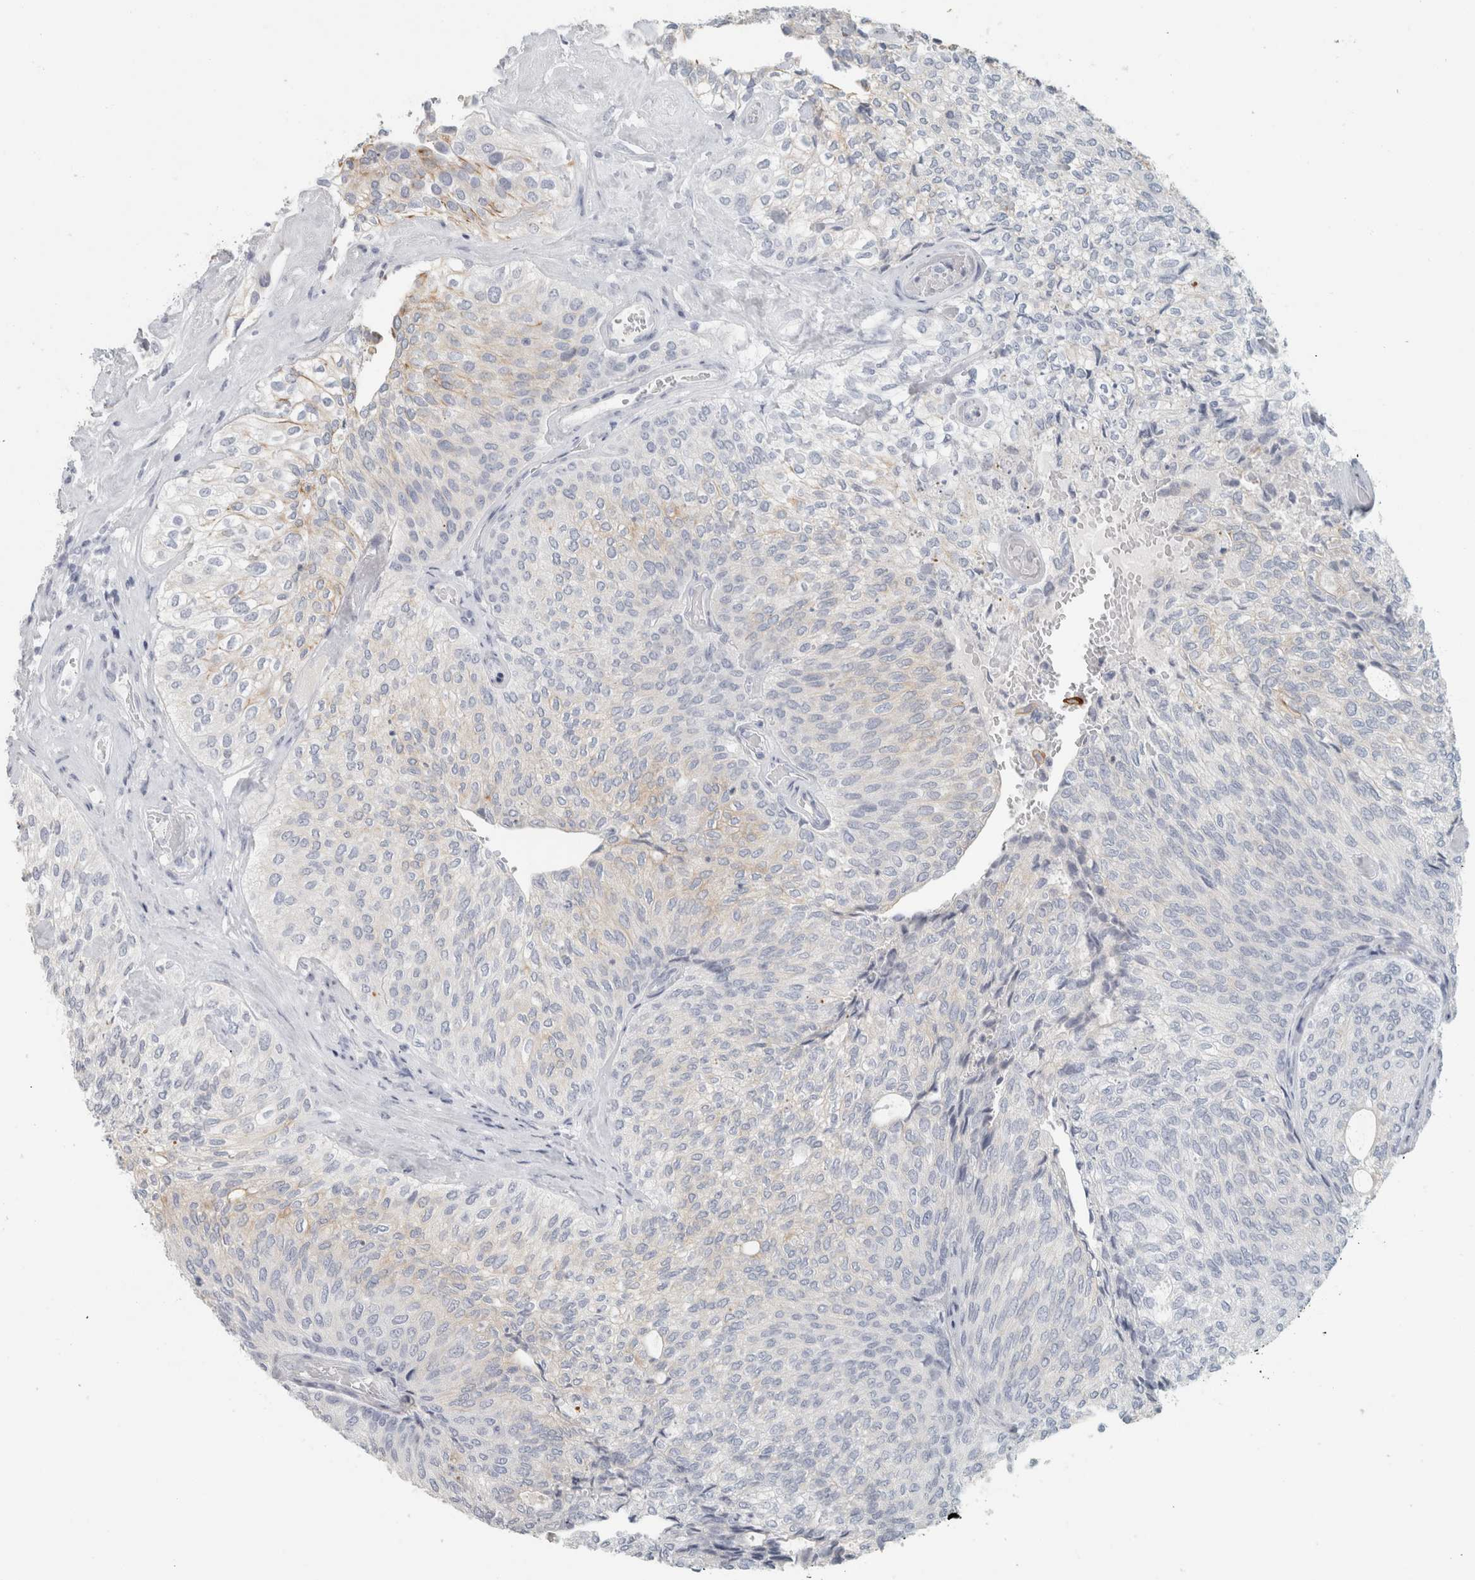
{"staining": {"intensity": "negative", "quantity": "none", "location": "none"}, "tissue": "urothelial cancer", "cell_type": "Tumor cells", "image_type": "cancer", "snomed": [{"axis": "morphology", "description": "Urothelial carcinoma, Low grade"}, {"axis": "topography", "description": "Urinary bladder"}], "caption": "Tumor cells are negative for brown protein staining in urothelial carcinoma (low-grade).", "gene": "SLC28A3", "patient": {"sex": "female", "age": 79}}